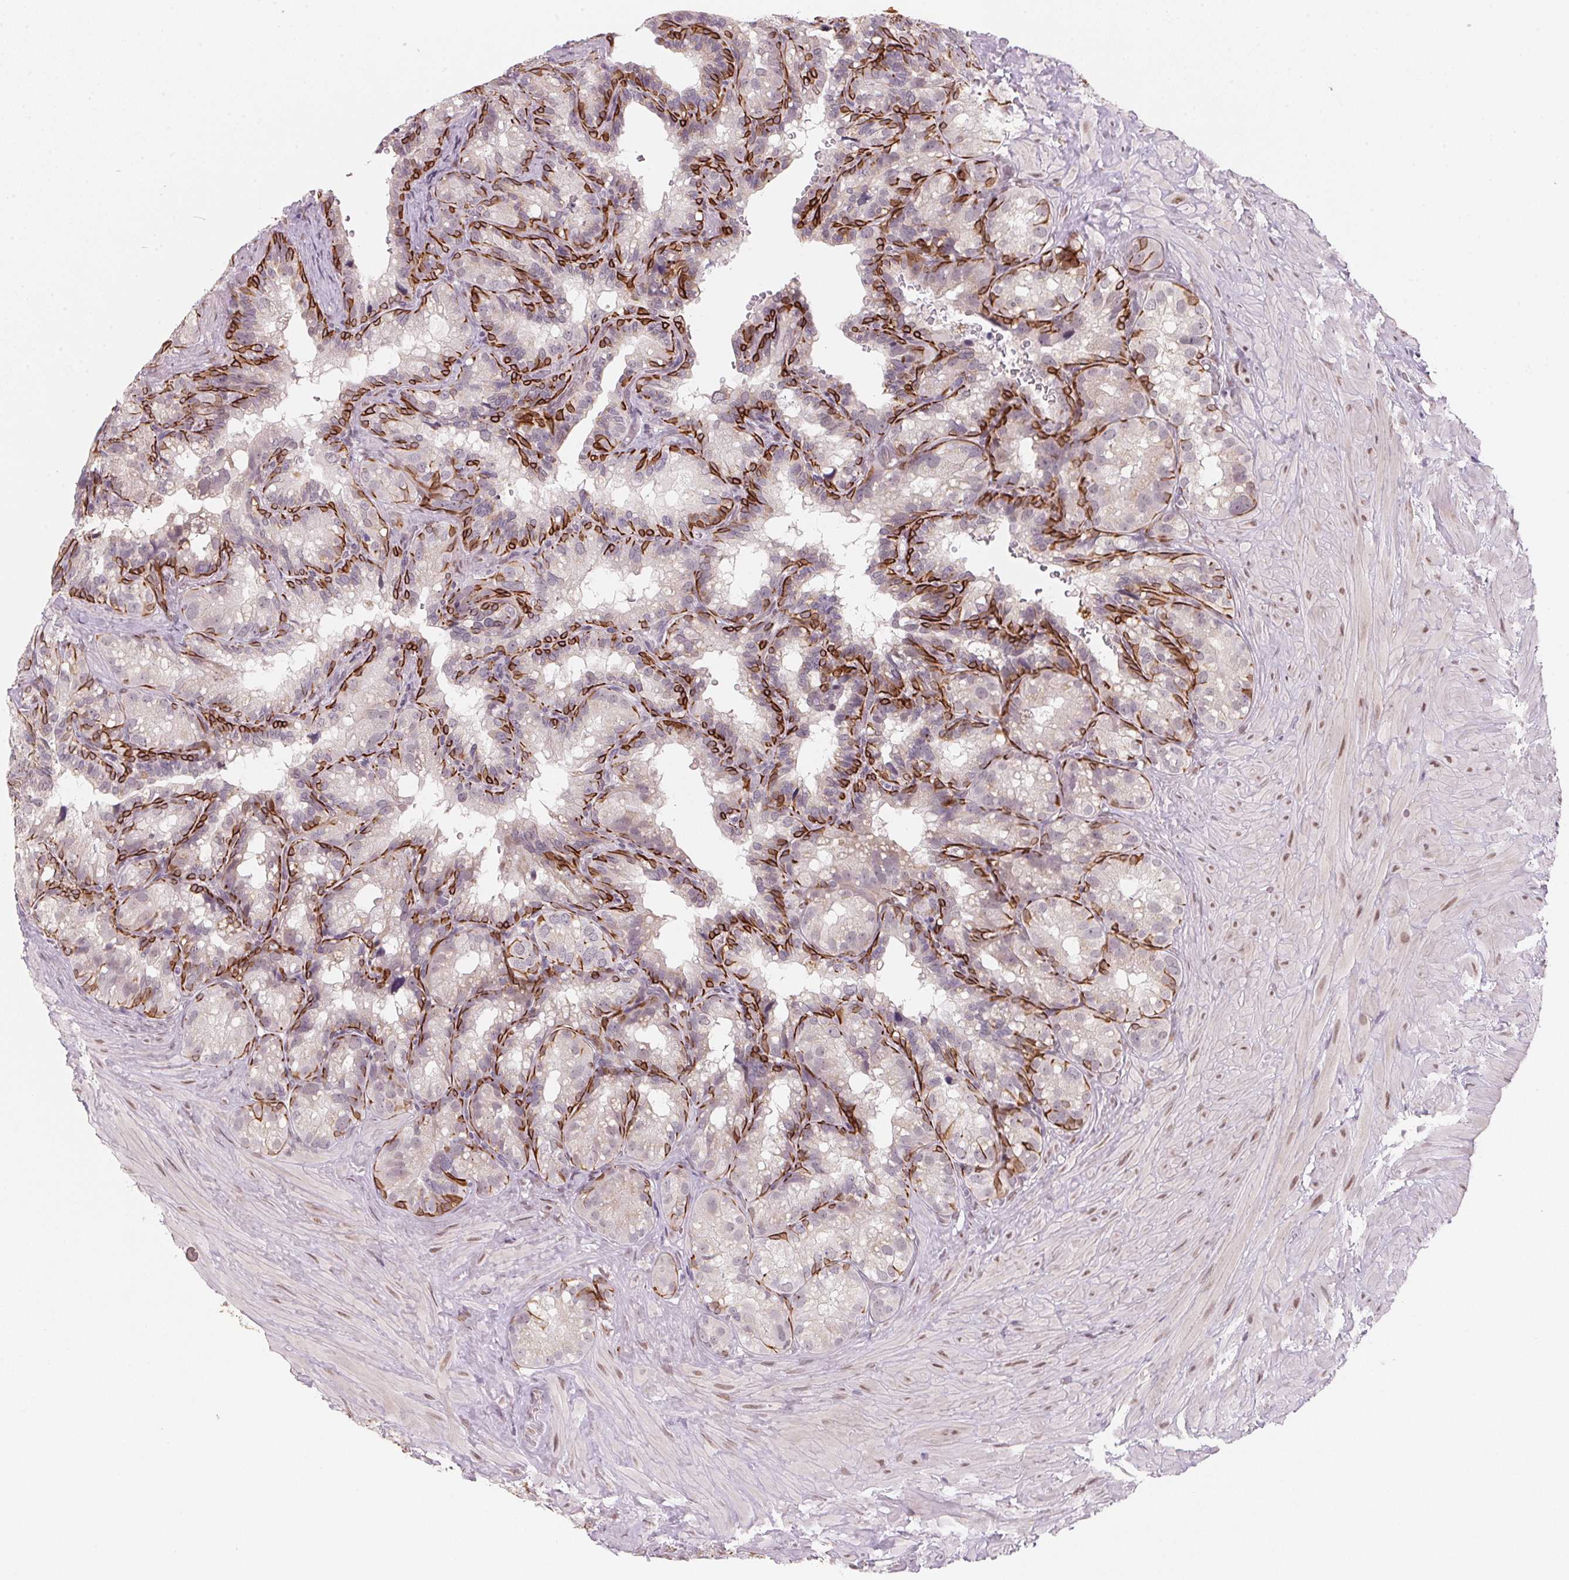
{"staining": {"intensity": "strong", "quantity": "<25%", "location": "cytoplasmic/membranous"}, "tissue": "seminal vesicle", "cell_type": "Glandular cells", "image_type": "normal", "snomed": [{"axis": "morphology", "description": "Normal tissue, NOS"}, {"axis": "topography", "description": "Seminal veicle"}], "caption": "Seminal vesicle stained with DAB immunohistochemistry (IHC) shows medium levels of strong cytoplasmic/membranous positivity in approximately <25% of glandular cells.", "gene": "RAB22A", "patient": {"sex": "male", "age": 60}}